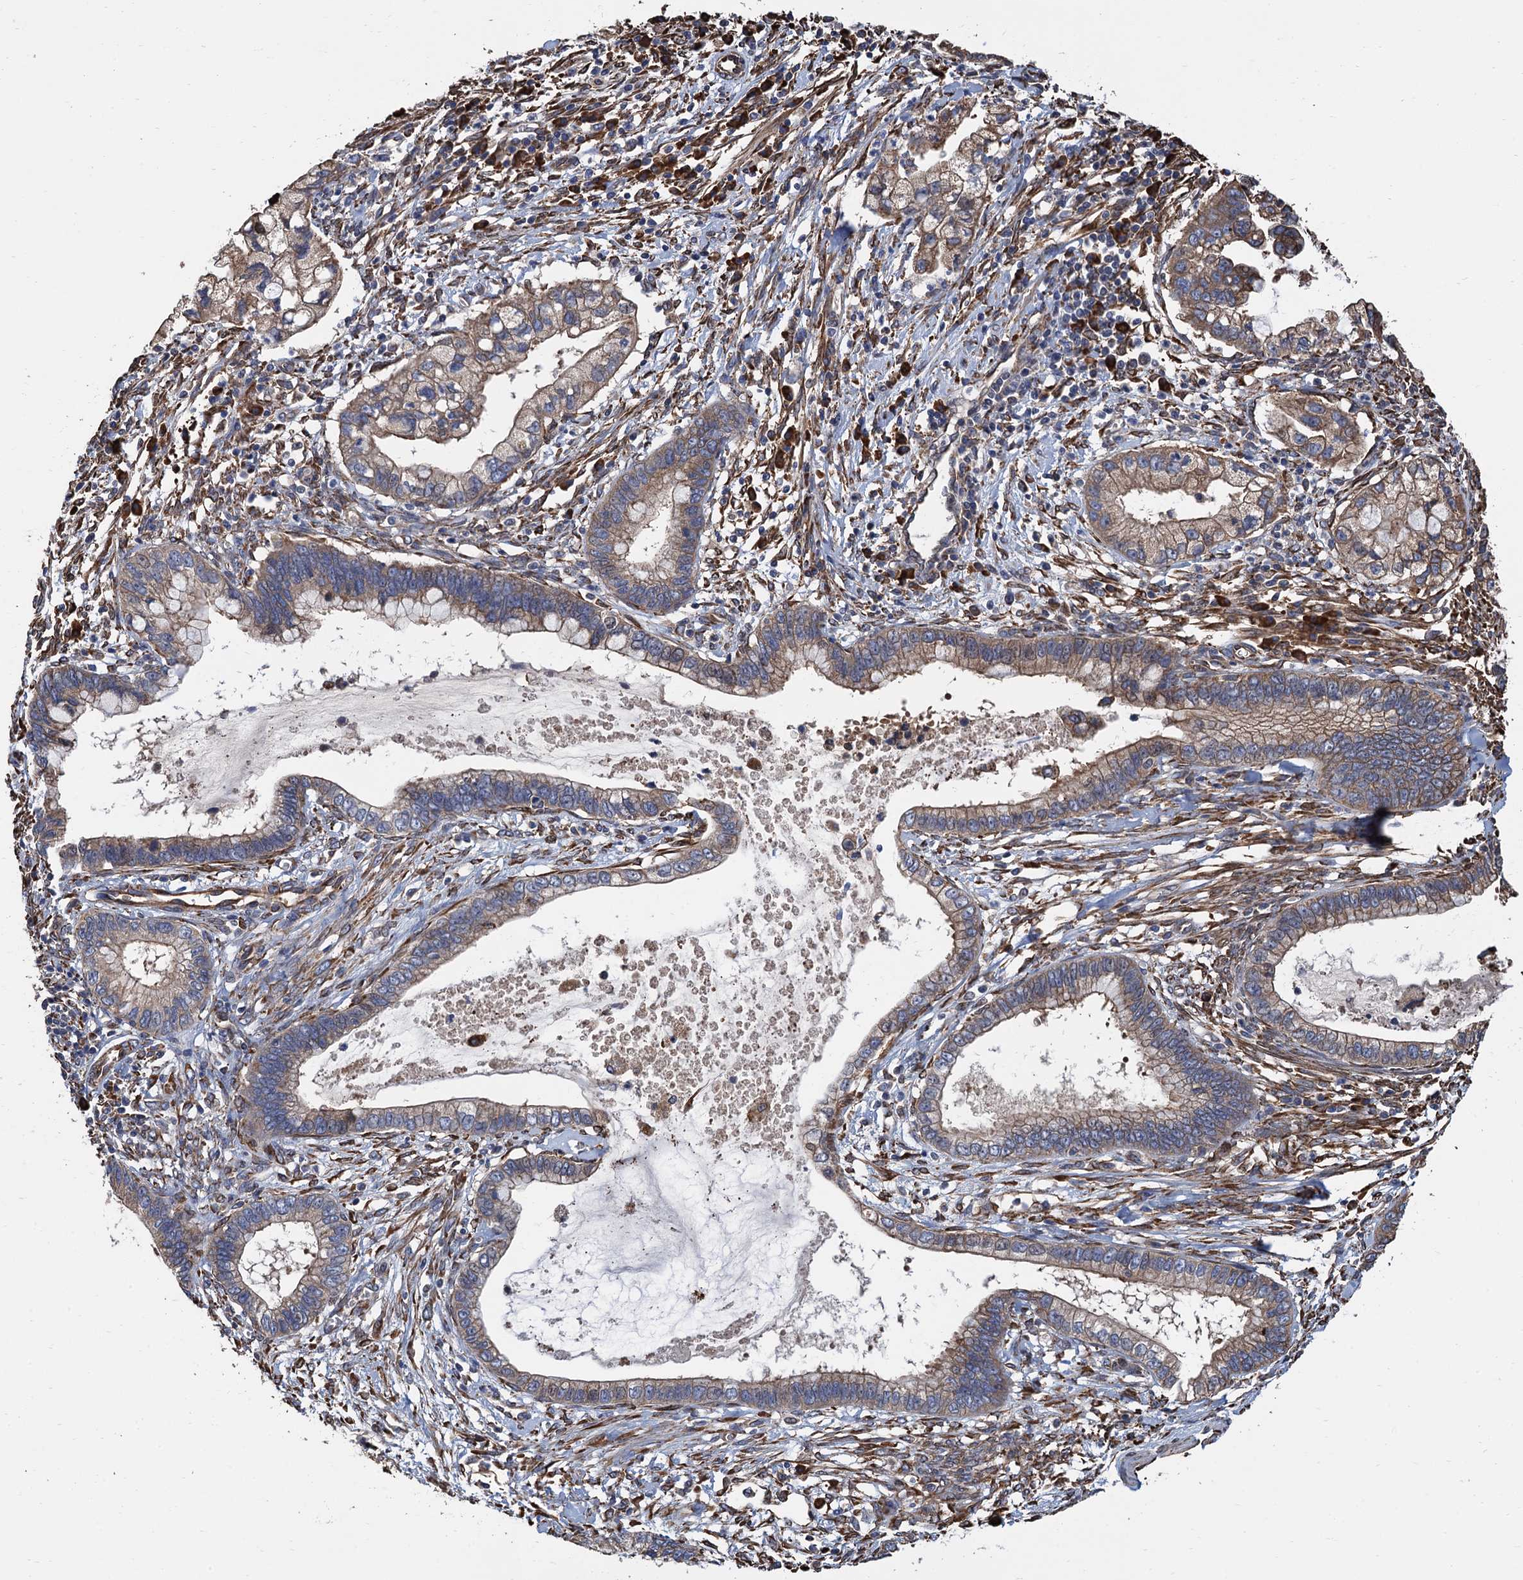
{"staining": {"intensity": "weak", "quantity": "25%-75%", "location": "cytoplasmic/membranous"}, "tissue": "cervical cancer", "cell_type": "Tumor cells", "image_type": "cancer", "snomed": [{"axis": "morphology", "description": "Adenocarcinoma, NOS"}, {"axis": "topography", "description": "Cervix"}], "caption": "This image reveals immunohistochemistry staining of human cervical cancer (adenocarcinoma), with low weak cytoplasmic/membranous staining in about 25%-75% of tumor cells.", "gene": "CNNM1", "patient": {"sex": "female", "age": 44}}